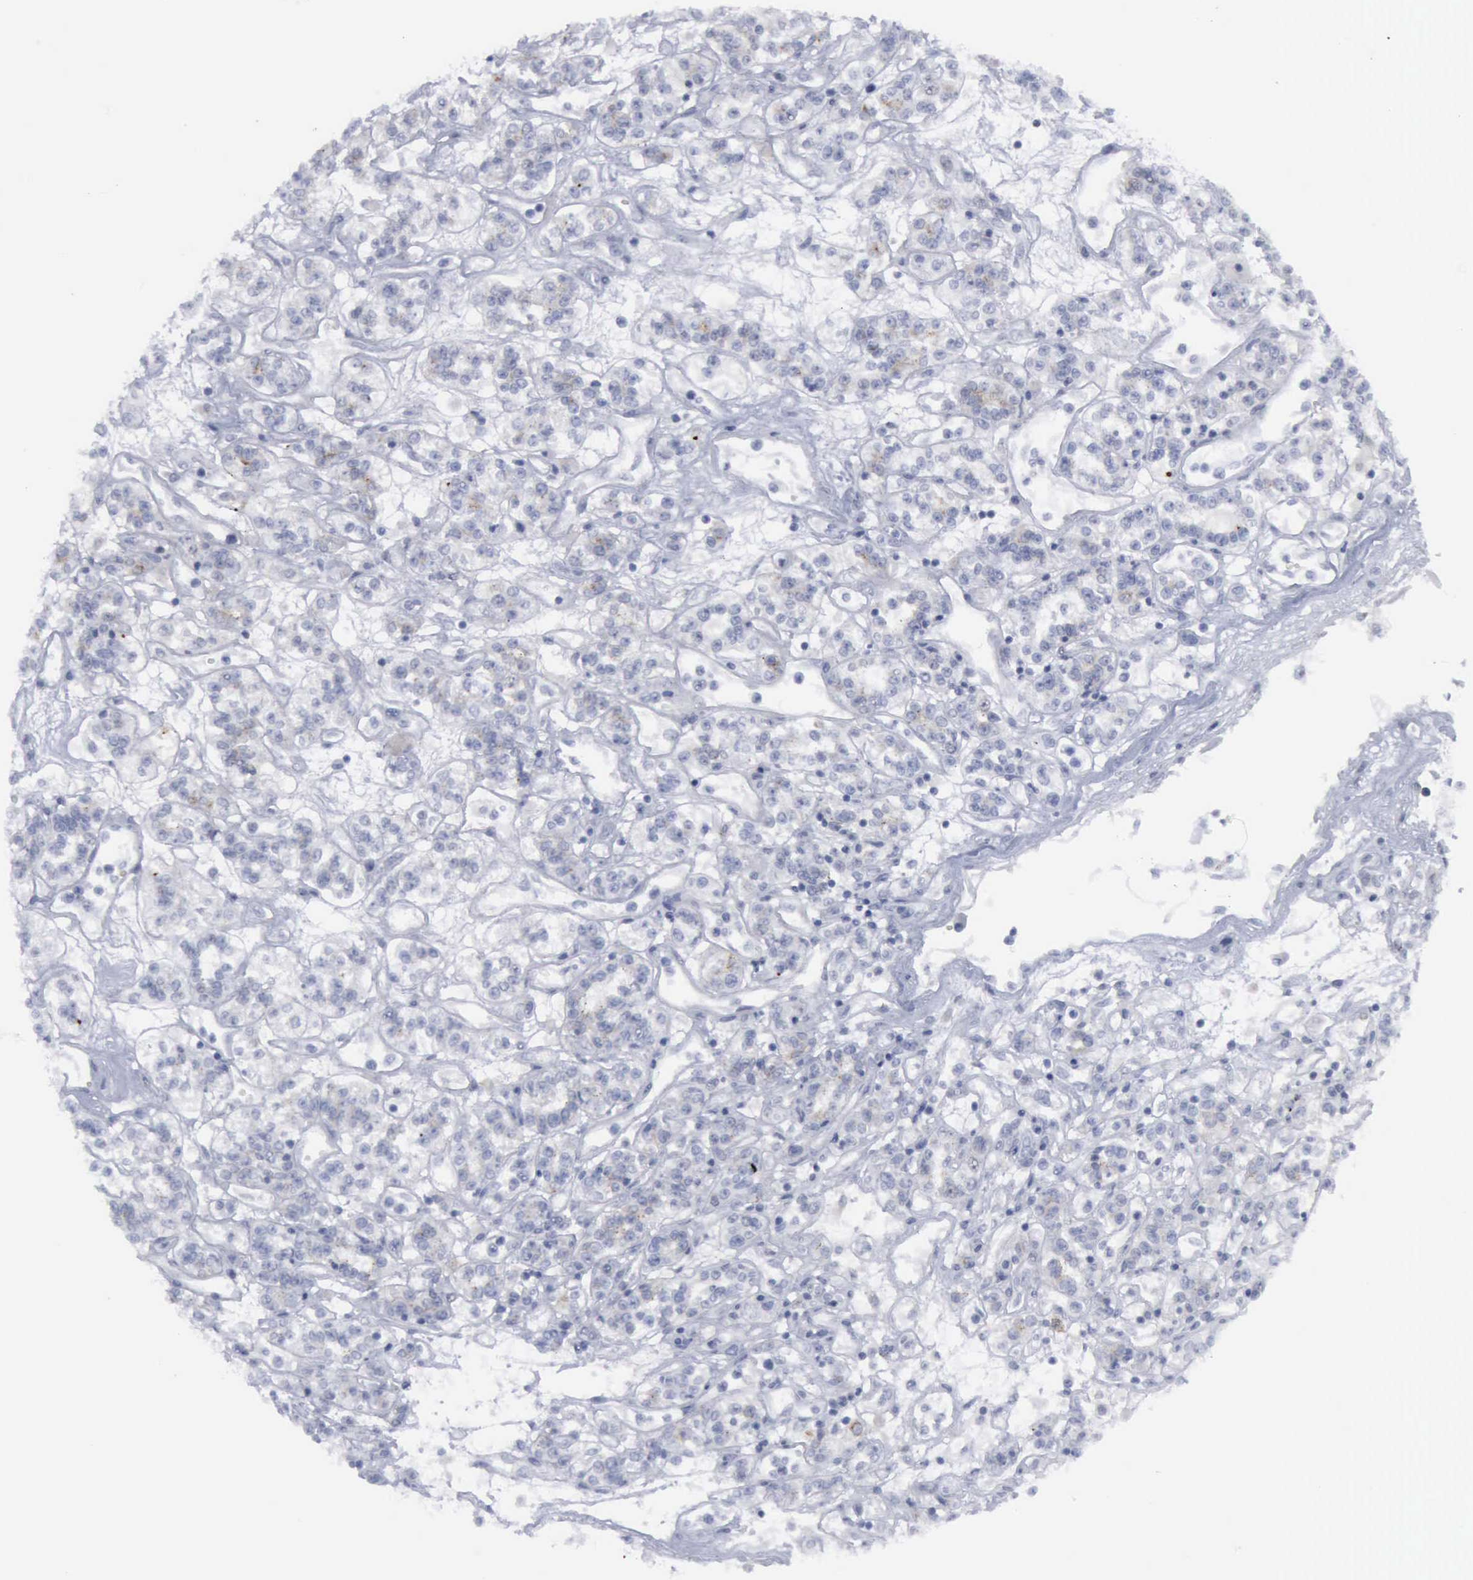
{"staining": {"intensity": "negative", "quantity": "none", "location": "none"}, "tissue": "renal cancer", "cell_type": "Tumor cells", "image_type": "cancer", "snomed": [{"axis": "morphology", "description": "Adenocarcinoma, NOS"}, {"axis": "topography", "description": "Kidney"}], "caption": "DAB (3,3'-diaminobenzidine) immunohistochemical staining of renal cancer reveals no significant staining in tumor cells.", "gene": "VCAM1", "patient": {"sex": "female", "age": 76}}